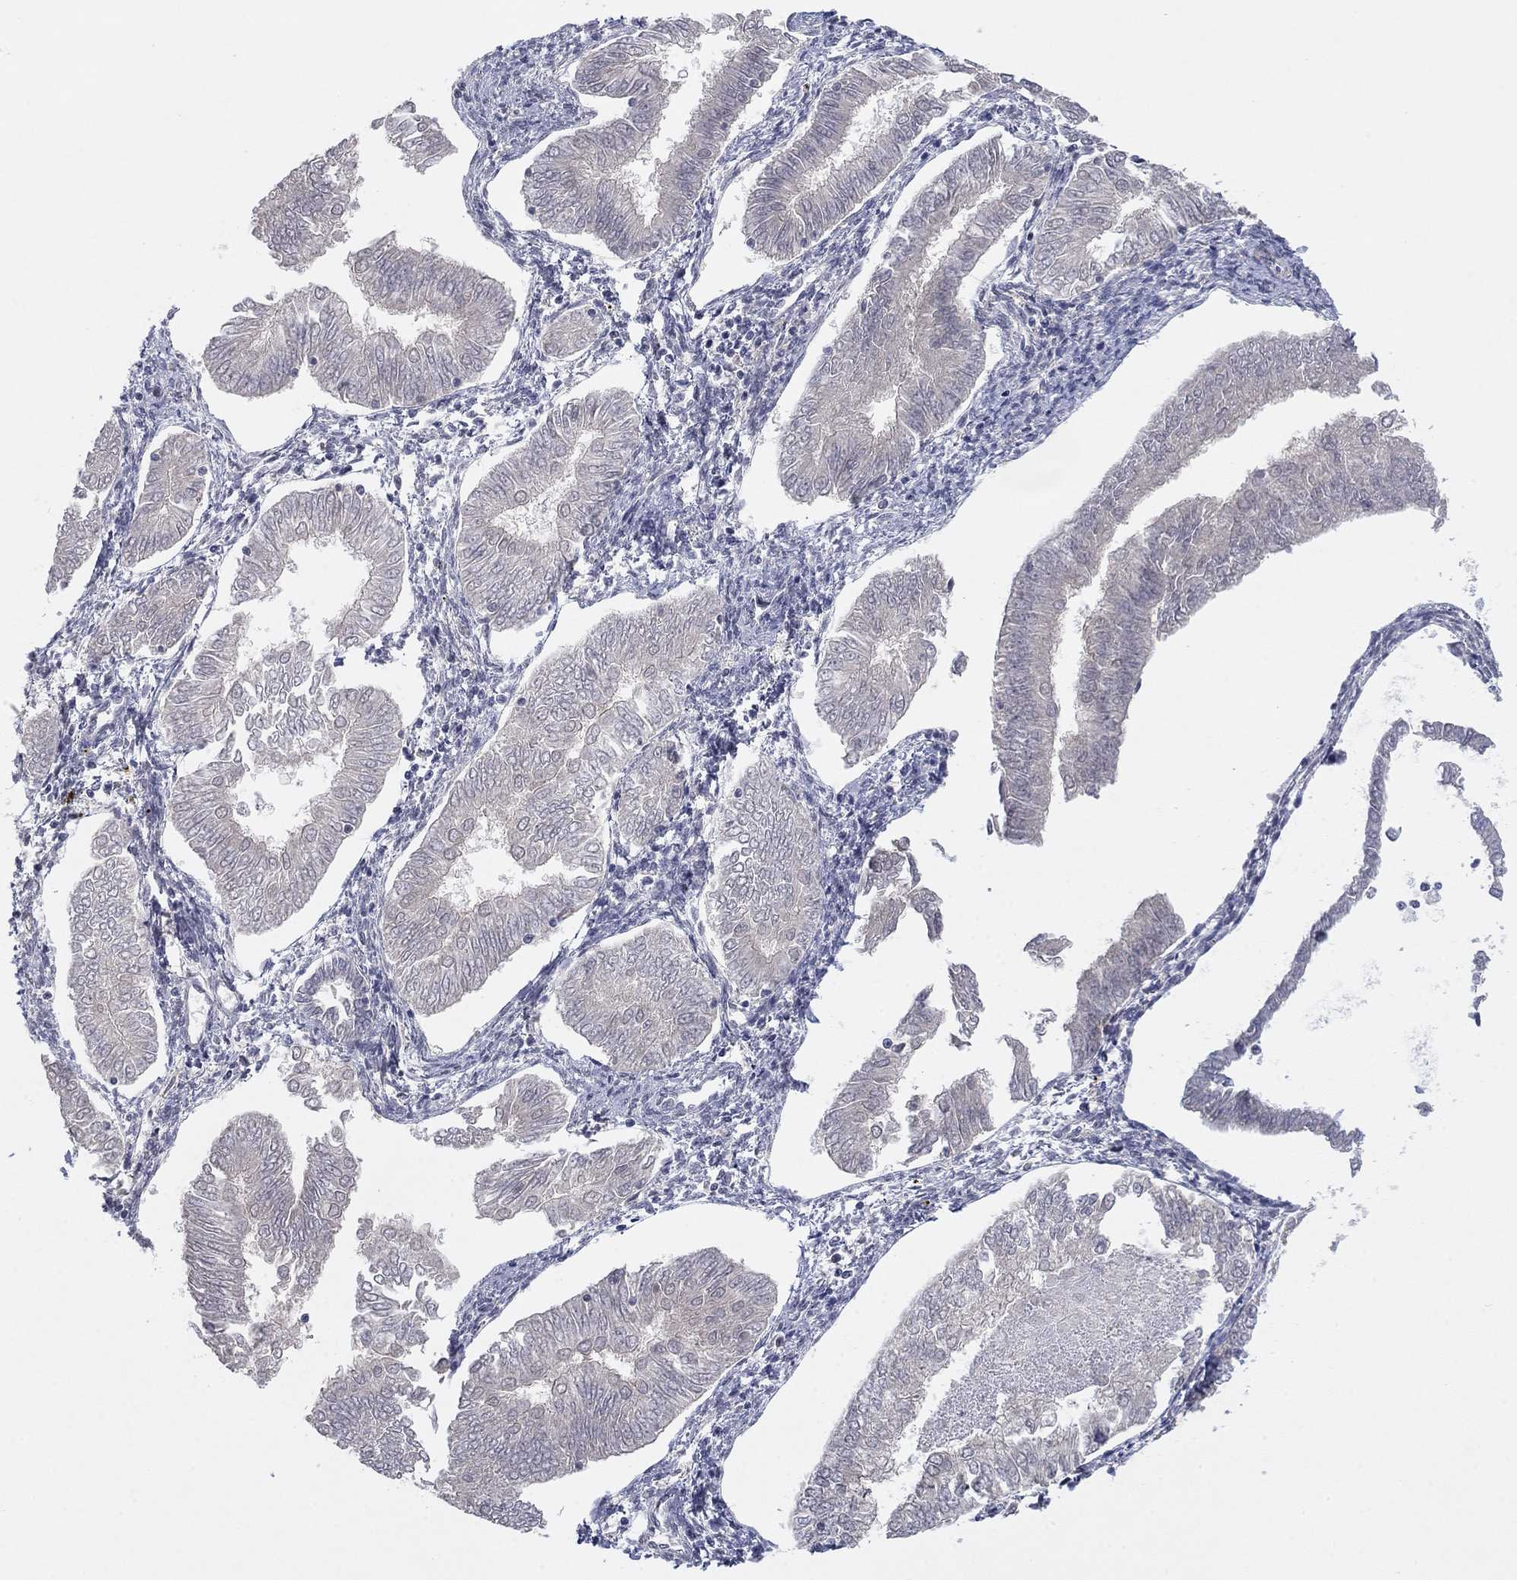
{"staining": {"intensity": "negative", "quantity": "none", "location": "none"}, "tissue": "endometrial cancer", "cell_type": "Tumor cells", "image_type": "cancer", "snomed": [{"axis": "morphology", "description": "Adenocarcinoma, NOS"}, {"axis": "topography", "description": "Endometrium"}], "caption": "IHC micrograph of neoplastic tissue: human endometrial cancer (adenocarcinoma) stained with DAB demonstrates no significant protein positivity in tumor cells.", "gene": "AMN1", "patient": {"sex": "female", "age": 53}}